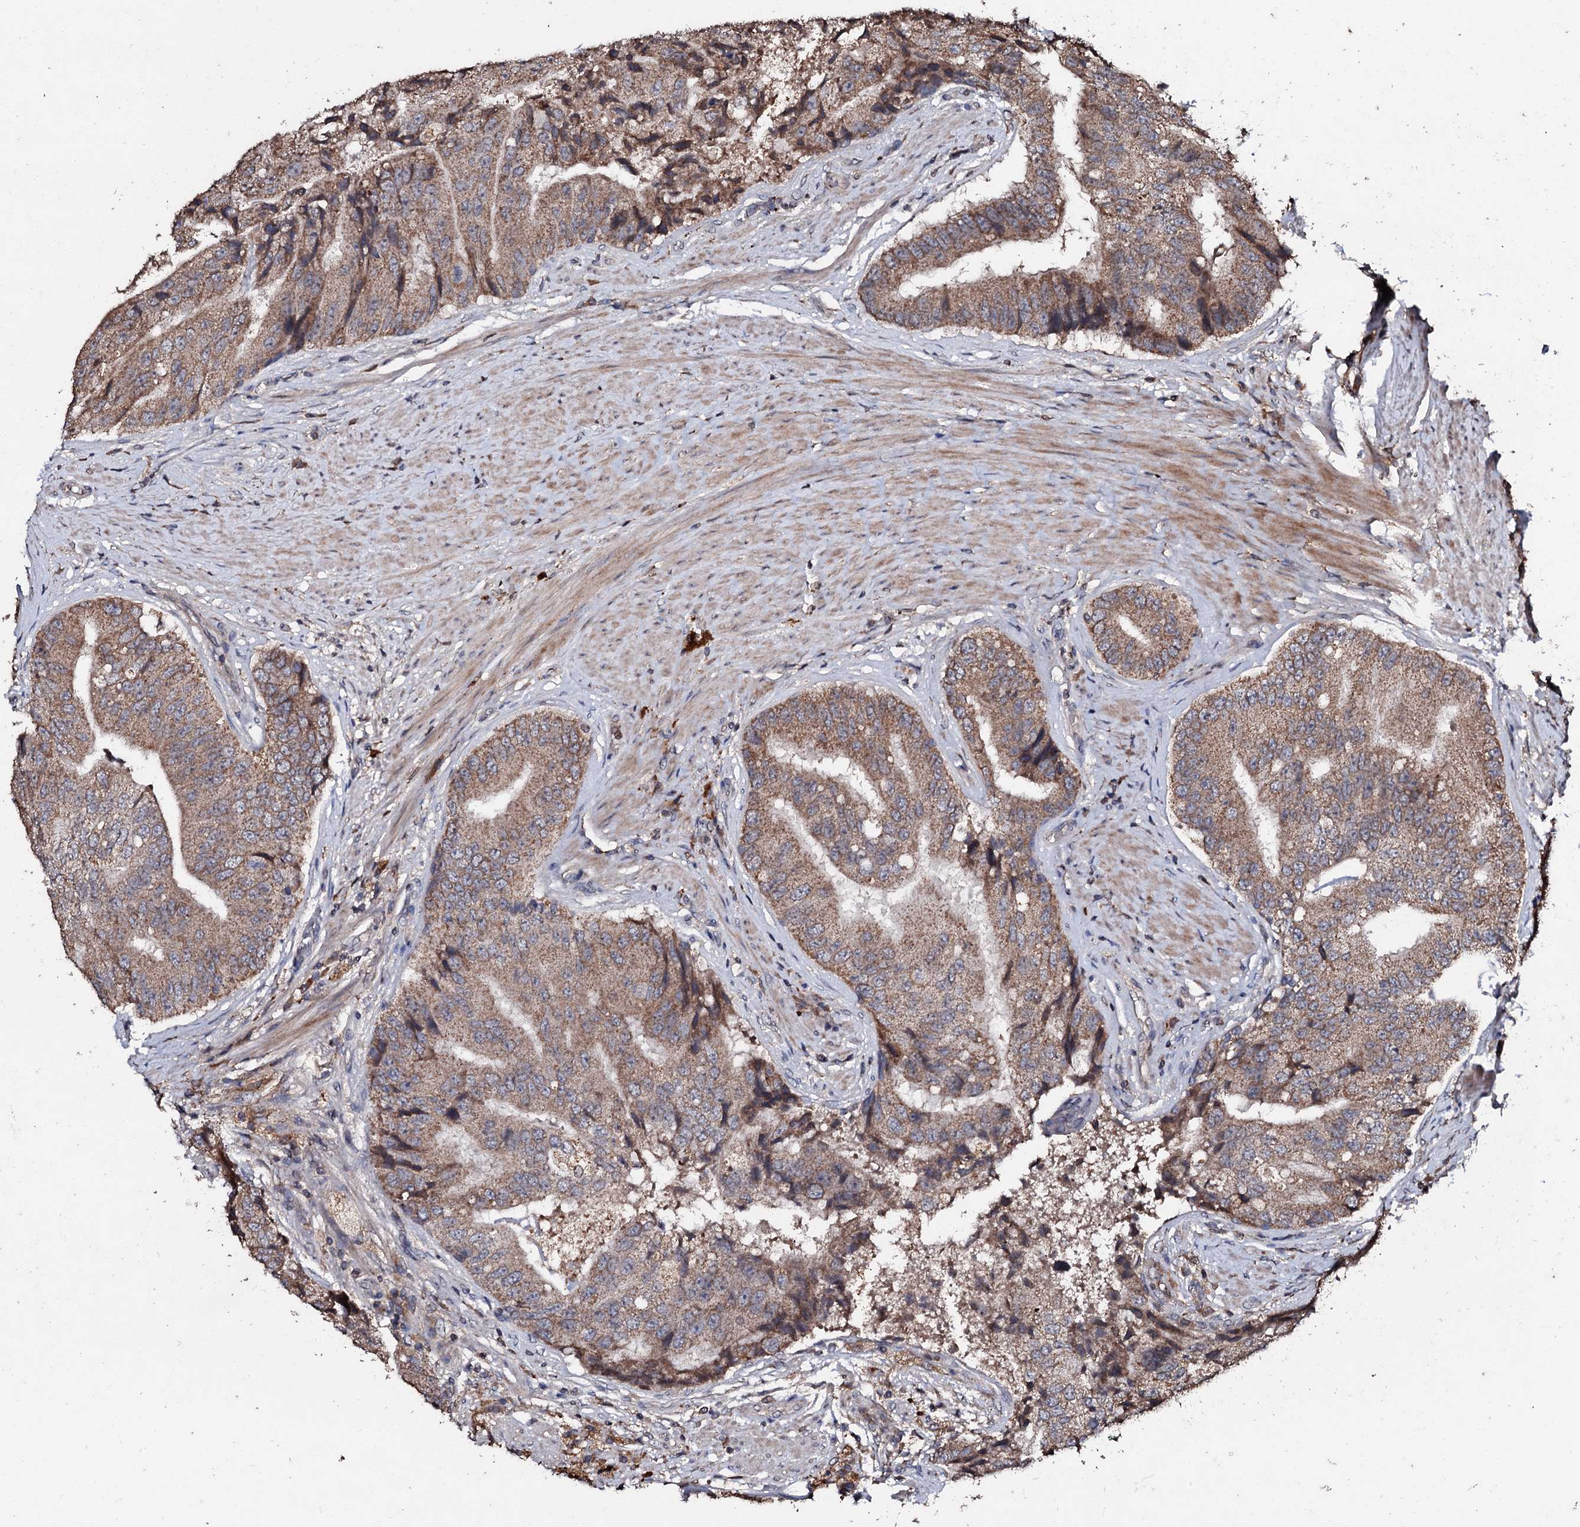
{"staining": {"intensity": "moderate", "quantity": ">75%", "location": "cytoplasmic/membranous"}, "tissue": "prostate cancer", "cell_type": "Tumor cells", "image_type": "cancer", "snomed": [{"axis": "morphology", "description": "Adenocarcinoma, High grade"}, {"axis": "topography", "description": "Prostate"}], "caption": "Immunohistochemical staining of prostate cancer reveals medium levels of moderate cytoplasmic/membranous protein expression in about >75% of tumor cells. (DAB (3,3'-diaminobenzidine) IHC, brown staining for protein, blue staining for nuclei).", "gene": "SDHAF2", "patient": {"sex": "male", "age": 70}}